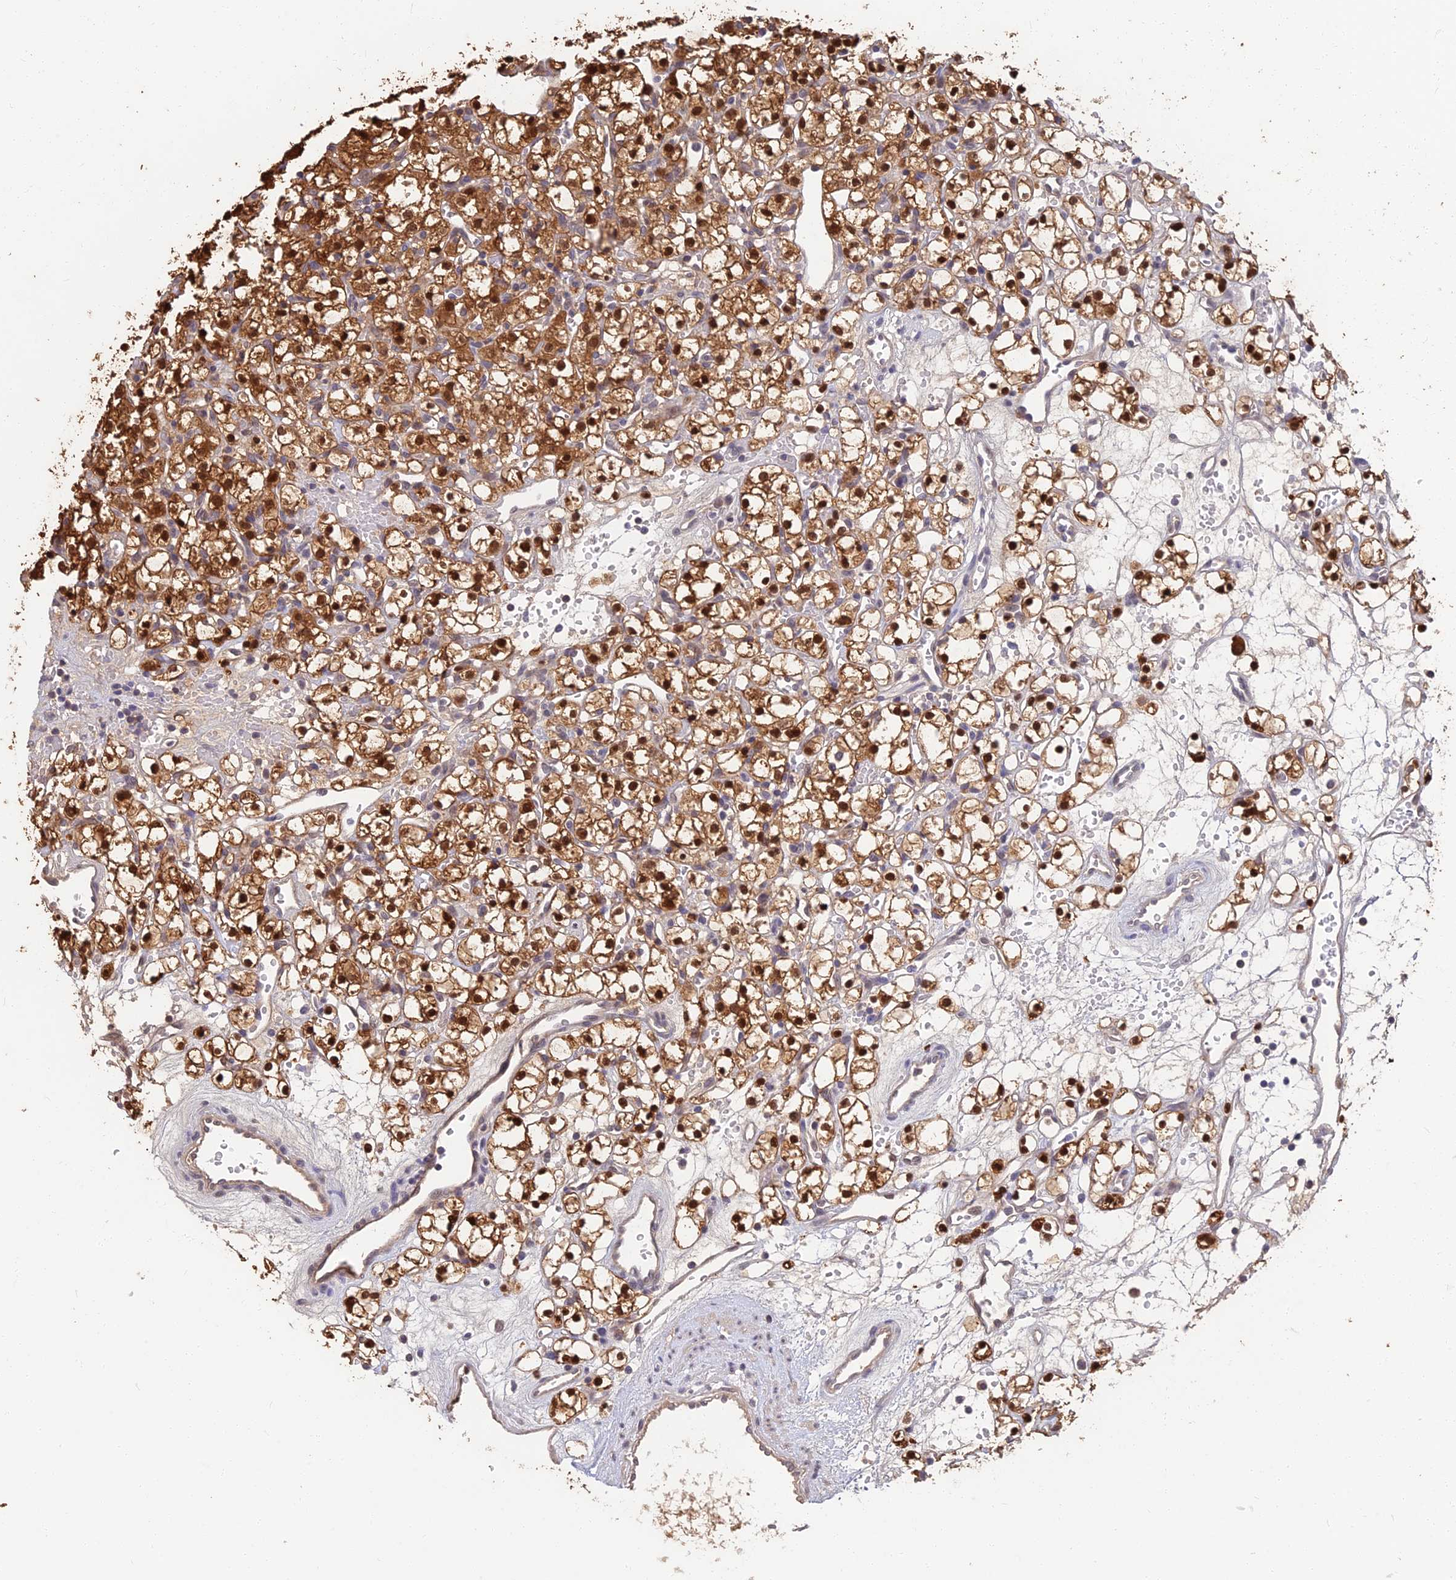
{"staining": {"intensity": "strong", "quantity": ">75%", "location": "cytoplasmic/membranous,nuclear"}, "tissue": "renal cancer", "cell_type": "Tumor cells", "image_type": "cancer", "snomed": [{"axis": "morphology", "description": "Adenocarcinoma, NOS"}, {"axis": "topography", "description": "Kidney"}], "caption": "Strong cytoplasmic/membranous and nuclear protein staining is seen in approximately >75% of tumor cells in renal cancer.", "gene": "LRRN3", "patient": {"sex": "female", "age": 59}}